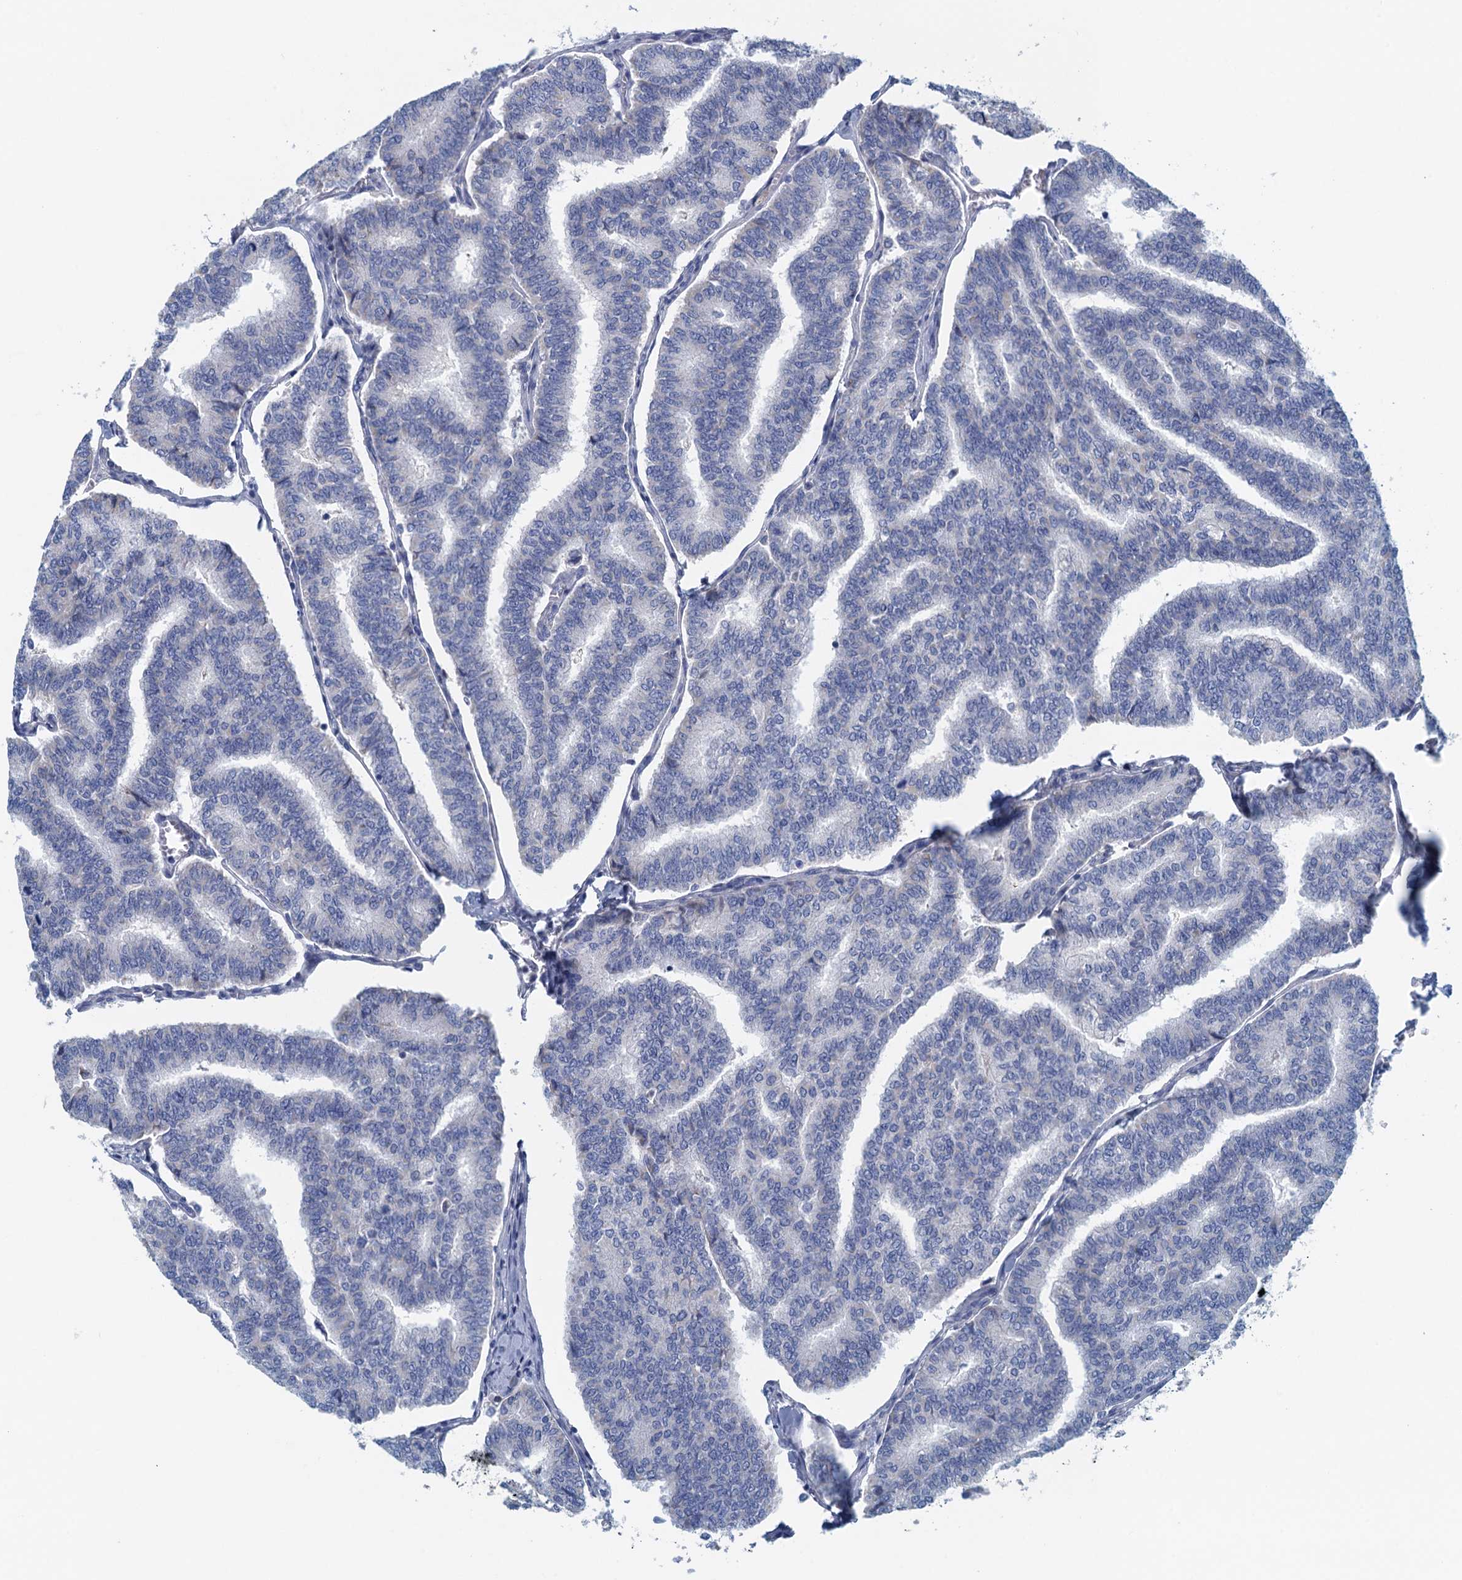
{"staining": {"intensity": "negative", "quantity": "none", "location": "none"}, "tissue": "thyroid cancer", "cell_type": "Tumor cells", "image_type": "cancer", "snomed": [{"axis": "morphology", "description": "Papillary adenocarcinoma, NOS"}, {"axis": "topography", "description": "Thyroid gland"}], "caption": "Tumor cells show no significant protein expression in papillary adenocarcinoma (thyroid).", "gene": "C10orf88", "patient": {"sex": "female", "age": 35}}